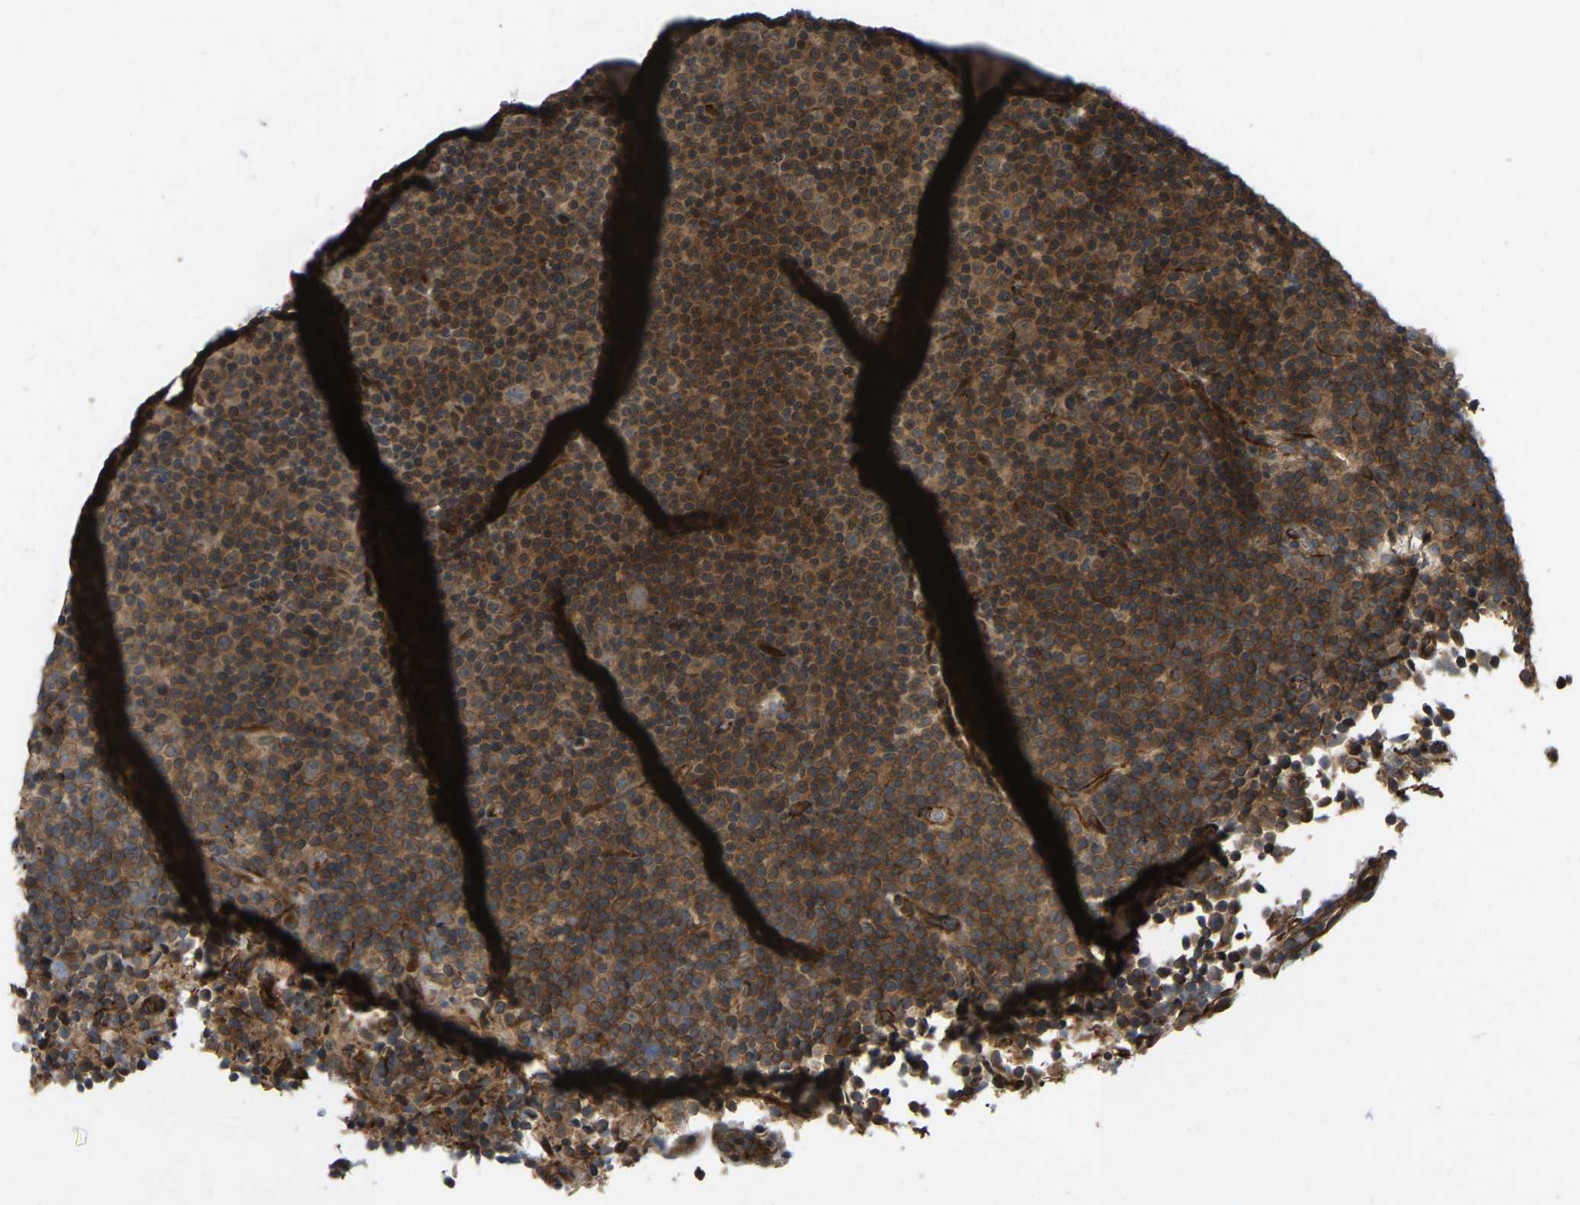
{"staining": {"intensity": "moderate", "quantity": ">75%", "location": "cytoplasmic/membranous,nuclear"}, "tissue": "lymphoma", "cell_type": "Tumor cells", "image_type": "cancer", "snomed": [{"axis": "morphology", "description": "Malignant lymphoma, non-Hodgkin's type, Low grade"}, {"axis": "topography", "description": "Lymph node"}], "caption": "Immunohistochemical staining of low-grade malignant lymphoma, non-Hodgkin's type reveals moderate cytoplasmic/membranous and nuclear protein expression in about >75% of tumor cells.", "gene": "KIAA1549", "patient": {"sex": "female", "age": 67}}